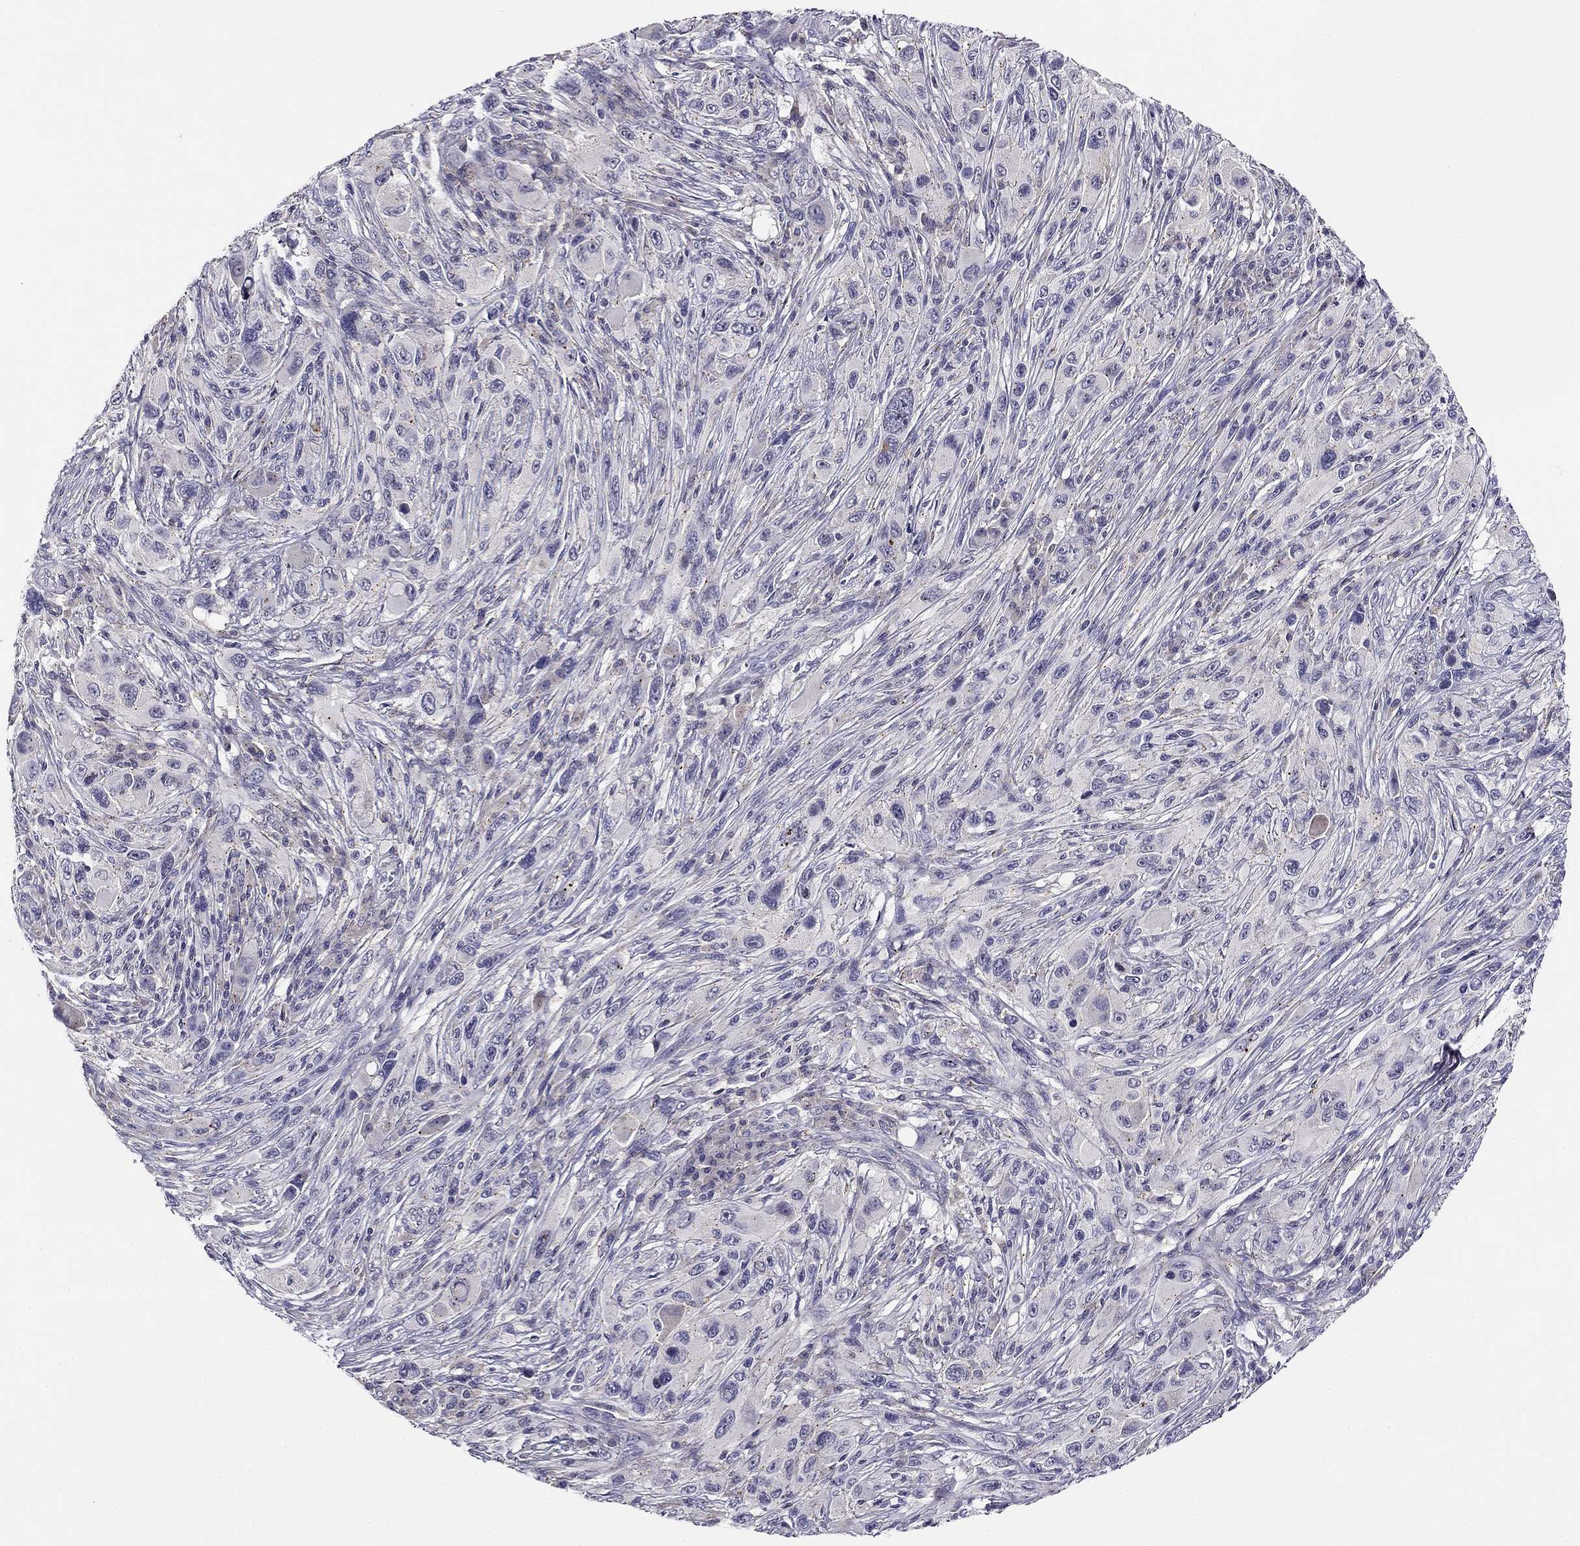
{"staining": {"intensity": "negative", "quantity": "none", "location": "none"}, "tissue": "melanoma", "cell_type": "Tumor cells", "image_type": "cancer", "snomed": [{"axis": "morphology", "description": "Malignant melanoma, NOS"}, {"axis": "topography", "description": "Skin"}], "caption": "IHC of malignant melanoma shows no positivity in tumor cells. (Stains: DAB immunohistochemistry with hematoxylin counter stain, Microscopy: brightfield microscopy at high magnification).", "gene": "CNR1", "patient": {"sex": "male", "age": 53}}